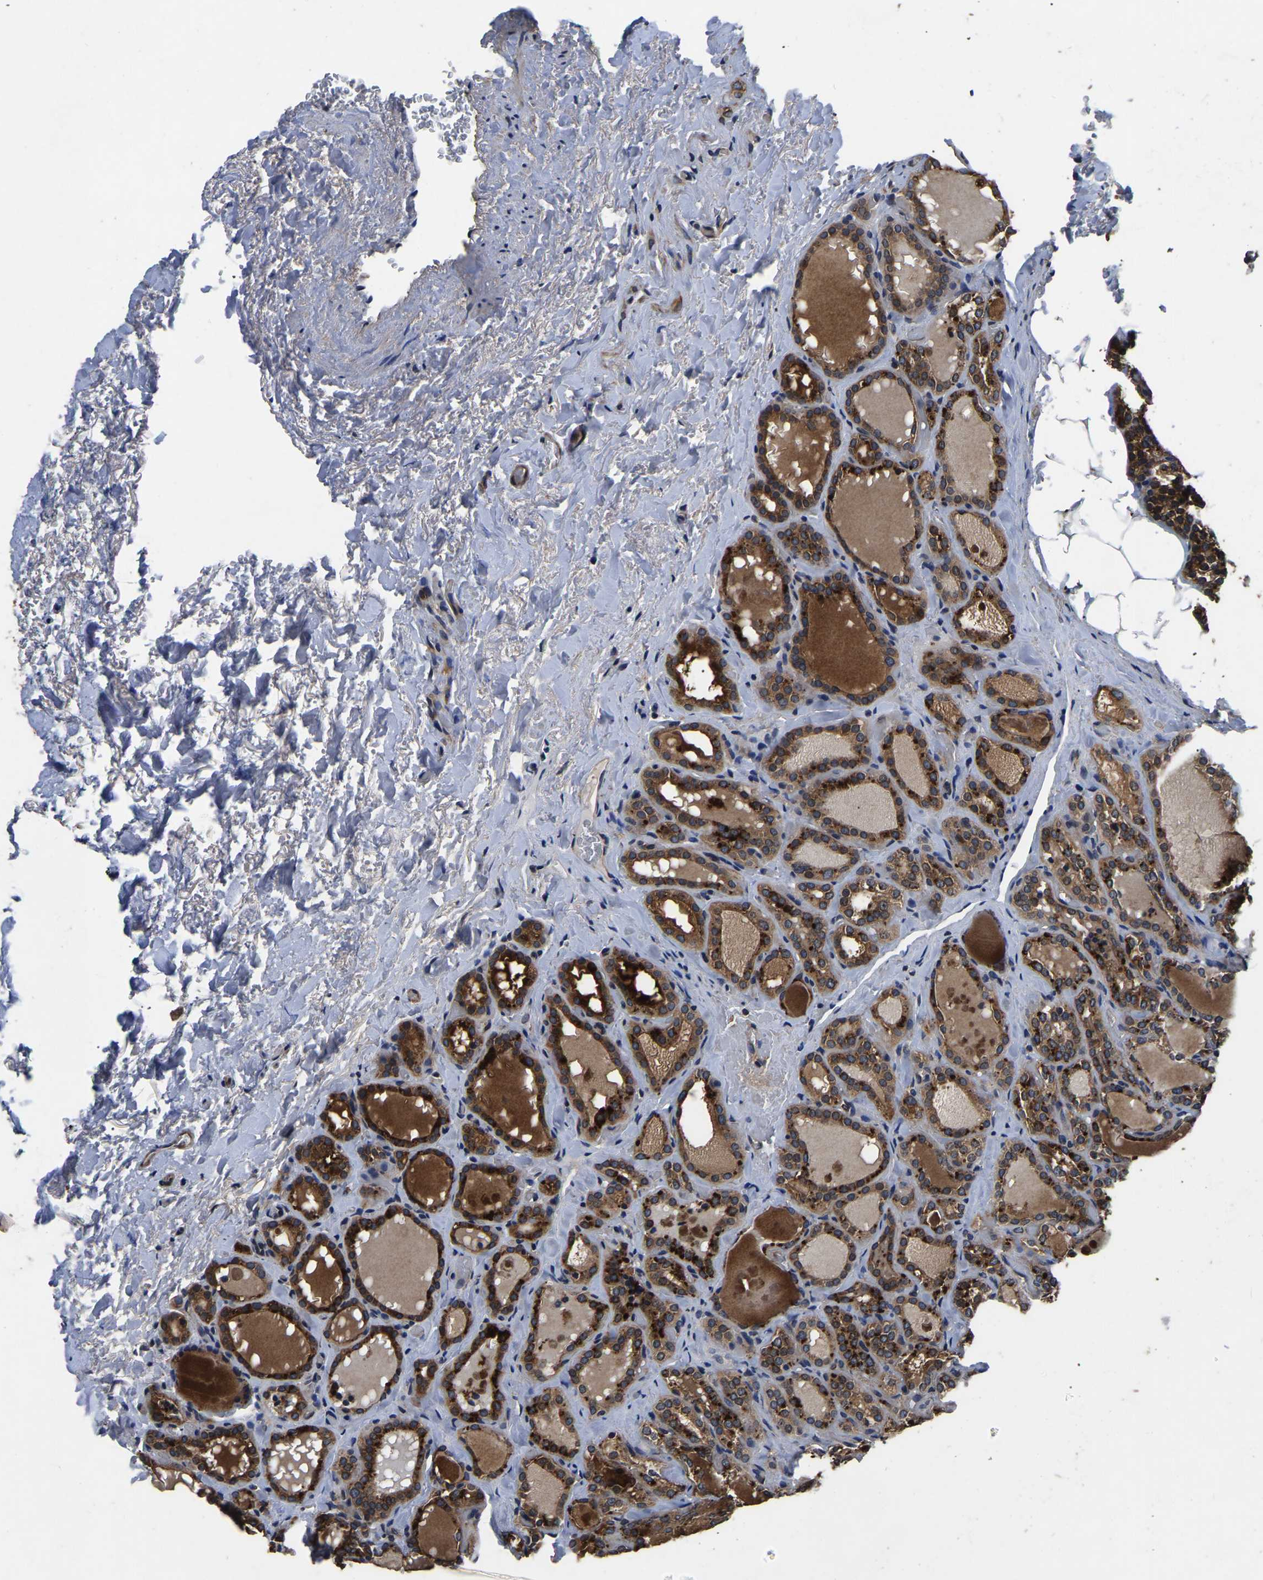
{"staining": {"intensity": "strong", "quantity": ">75%", "location": "cytoplasmic/membranous"}, "tissue": "parathyroid gland", "cell_type": "Glandular cells", "image_type": "normal", "snomed": [{"axis": "morphology", "description": "Normal tissue, NOS"}, {"axis": "morphology", "description": "Adenoma, NOS"}, {"axis": "topography", "description": "Parathyroid gland"}], "caption": "The immunohistochemical stain highlights strong cytoplasmic/membranous positivity in glandular cells of normal parathyroid gland. Using DAB (brown) and hematoxylin (blue) stains, captured at high magnification using brightfield microscopy.", "gene": "CRYZL1", "patient": {"sex": "female", "age": 58}}